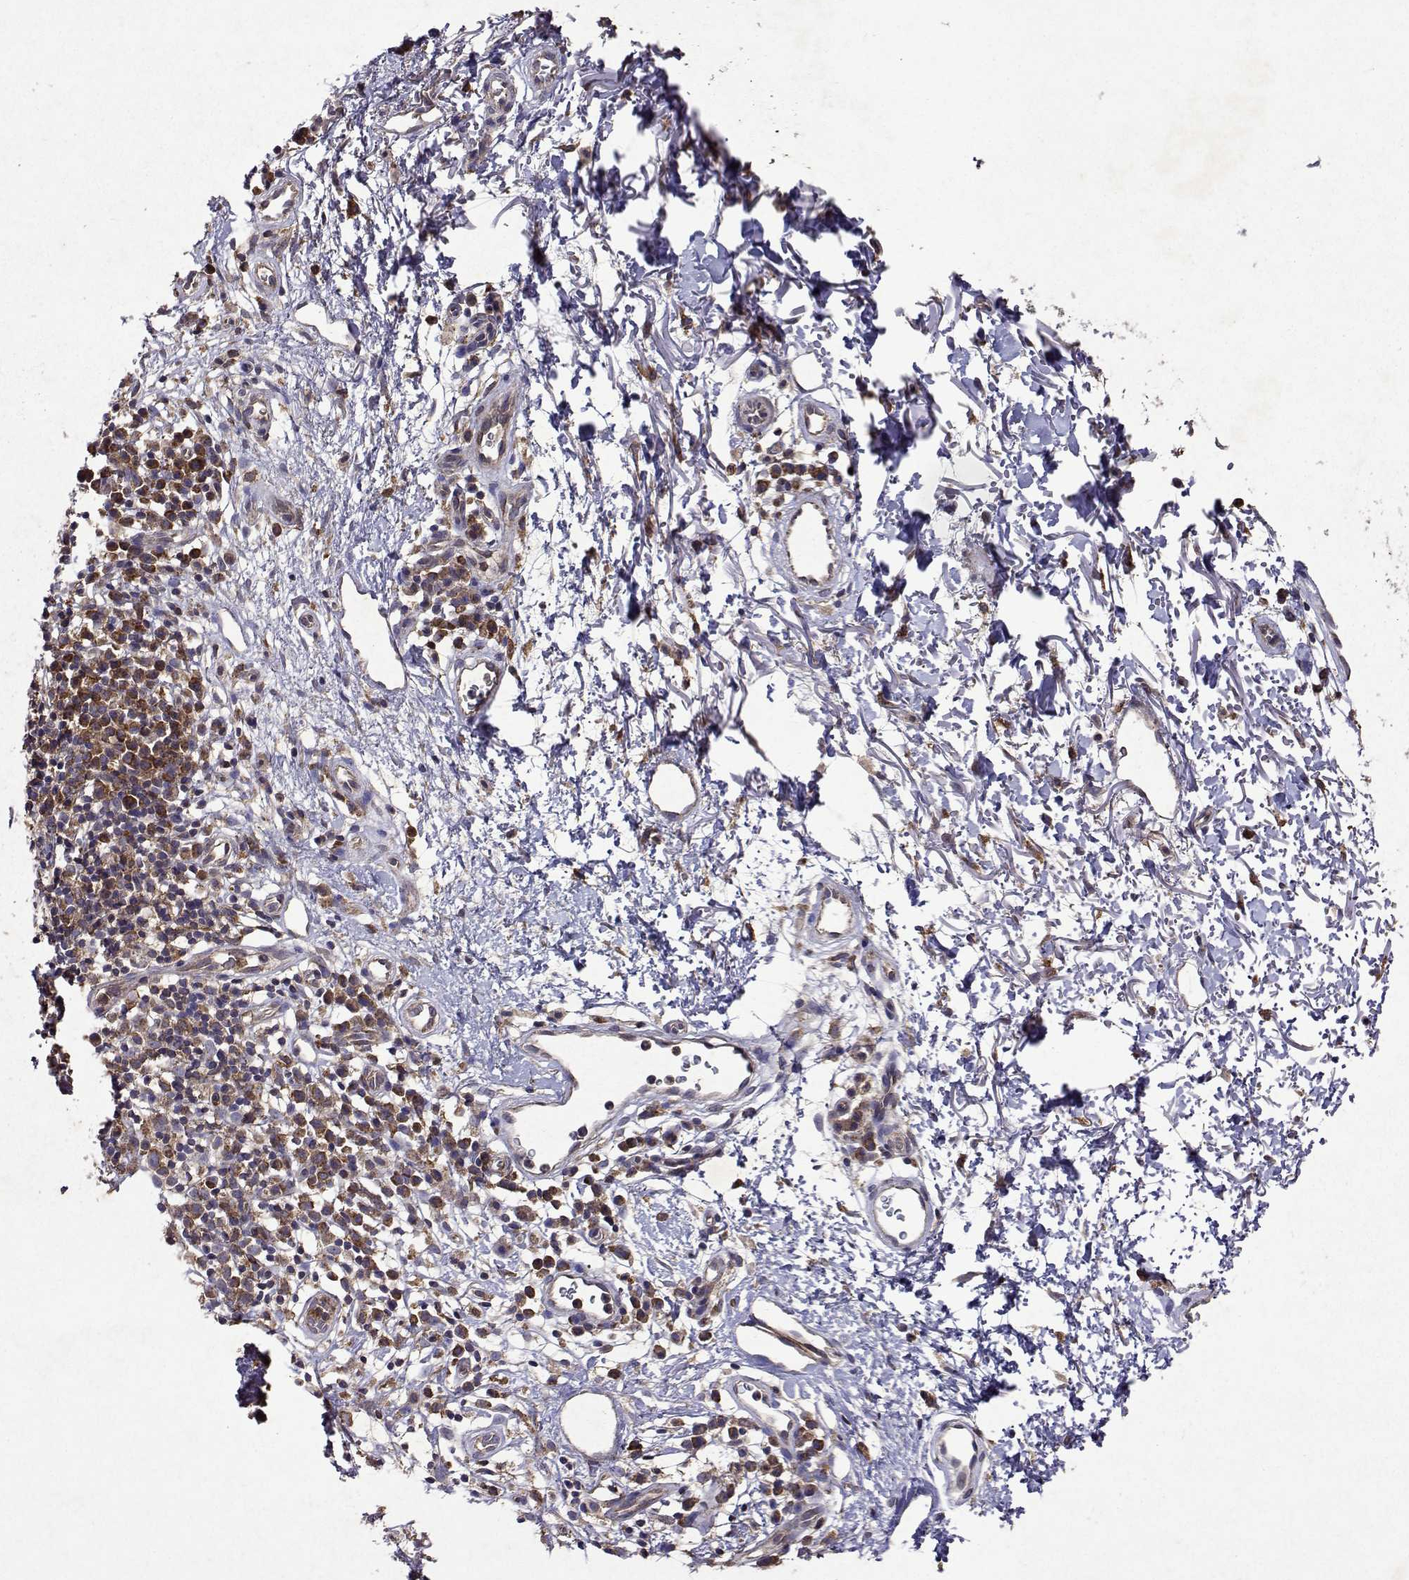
{"staining": {"intensity": "moderate", "quantity": "25%-75%", "location": "cytoplasmic/membranous"}, "tissue": "skin cancer", "cell_type": "Tumor cells", "image_type": "cancer", "snomed": [{"axis": "morphology", "description": "Normal tissue, NOS"}, {"axis": "morphology", "description": "Basal cell carcinoma"}, {"axis": "topography", "description": "Skin"}], "caption": "There is medium levels of moderate cytoplasmic/membranous positivity in tumor cells of skin cancer (basal cell carcinoma), as demonstrated by immunohistochemical staining (brown color).", "gene": "TARBP2", "patient": {"sex": "male", "age": 68}}